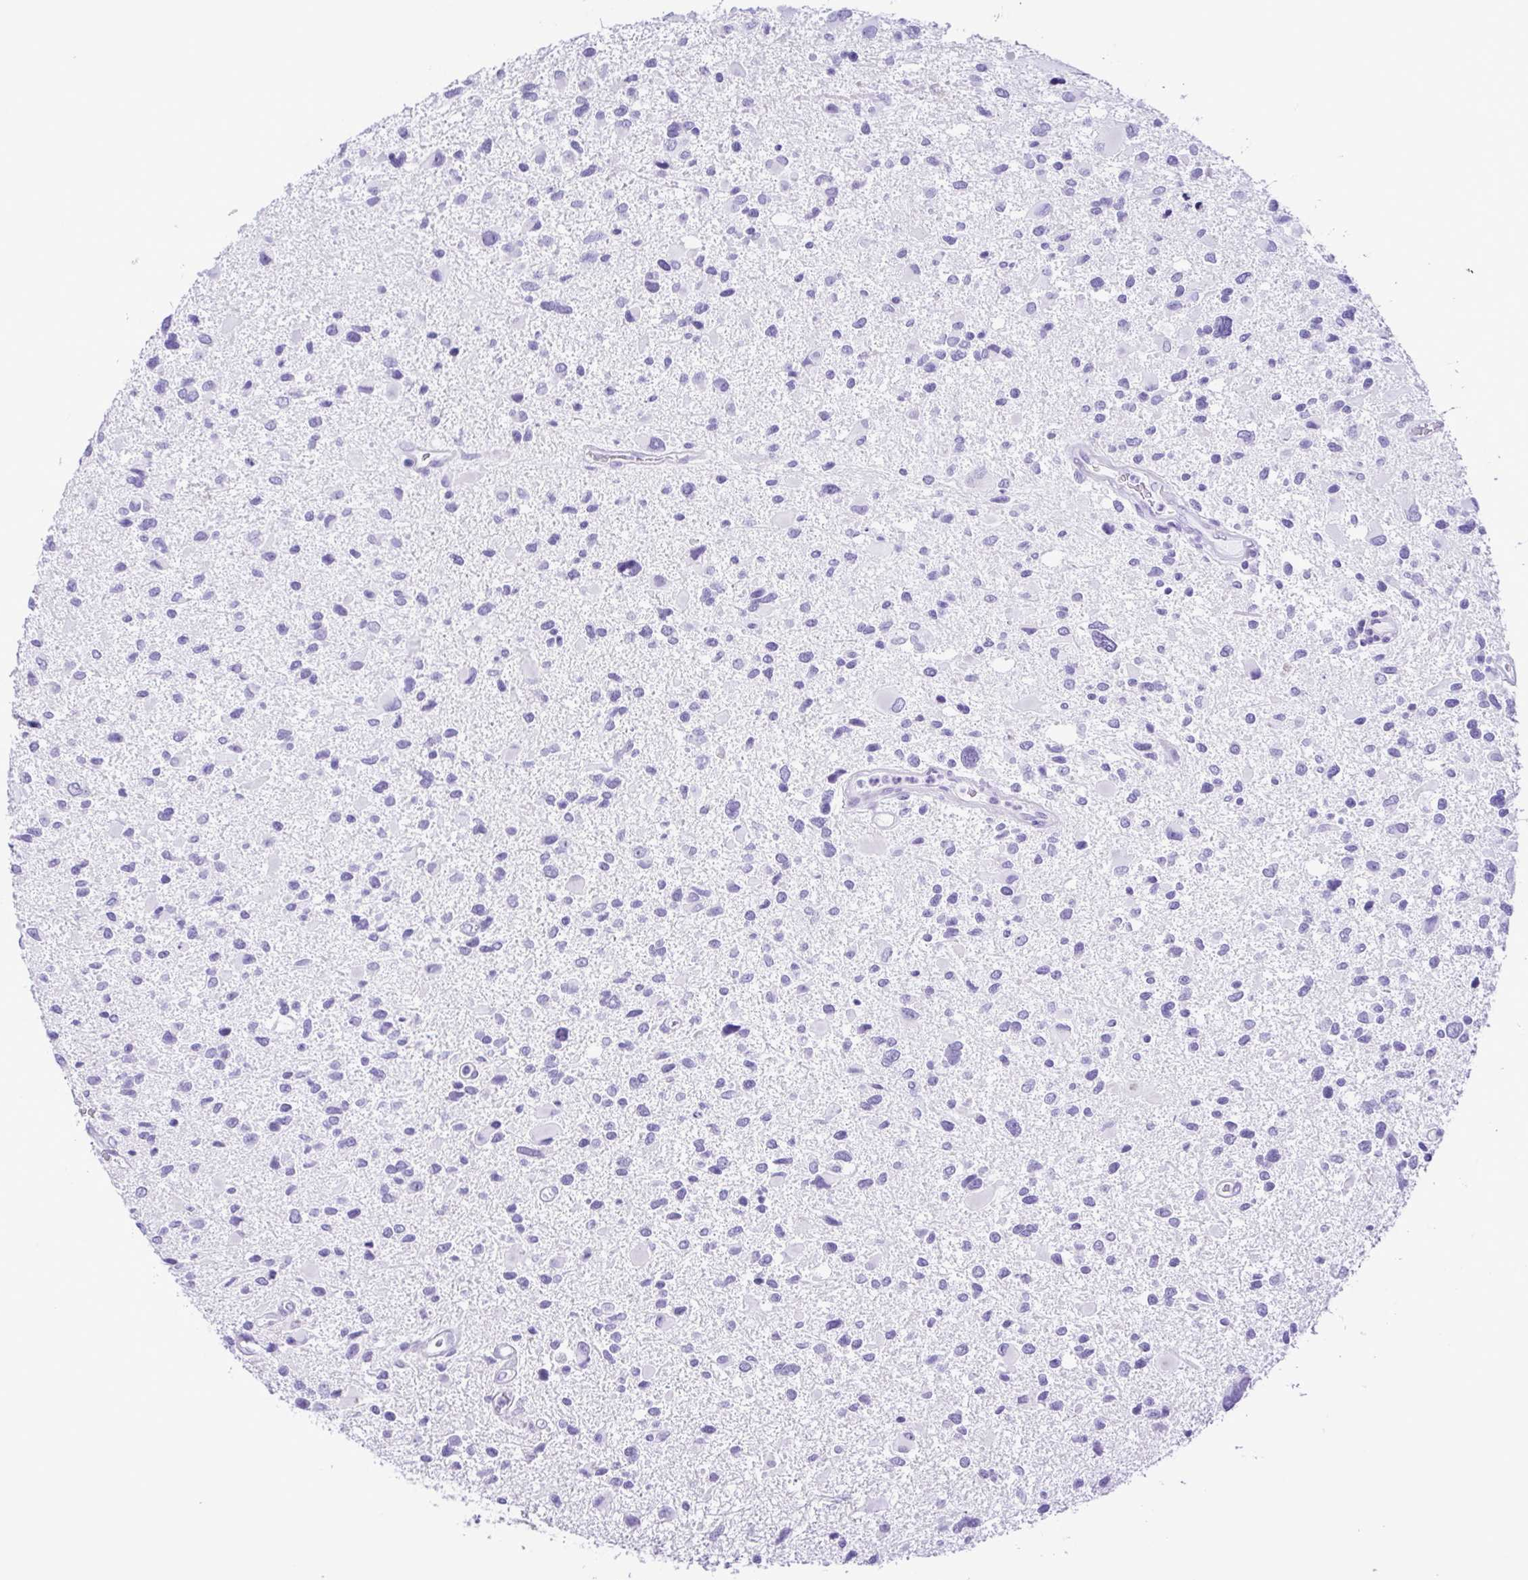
{"staining": {"intensity": "negative", "quantity": "none", "location": "none"}, "tissue": "glioma", "cell_type": "Tumor cells", "image_type": "cancer", "snomed": [{"axis": "morphology", "description": "Glioma, malignant, Low grade"}, {"axis": "topography", "description": "Brain"}], "caption": "IHC of human glioma displays no staining in tumor cells.", "gene": "CASP14", "patient": {"sex": "female", "age": 32}}